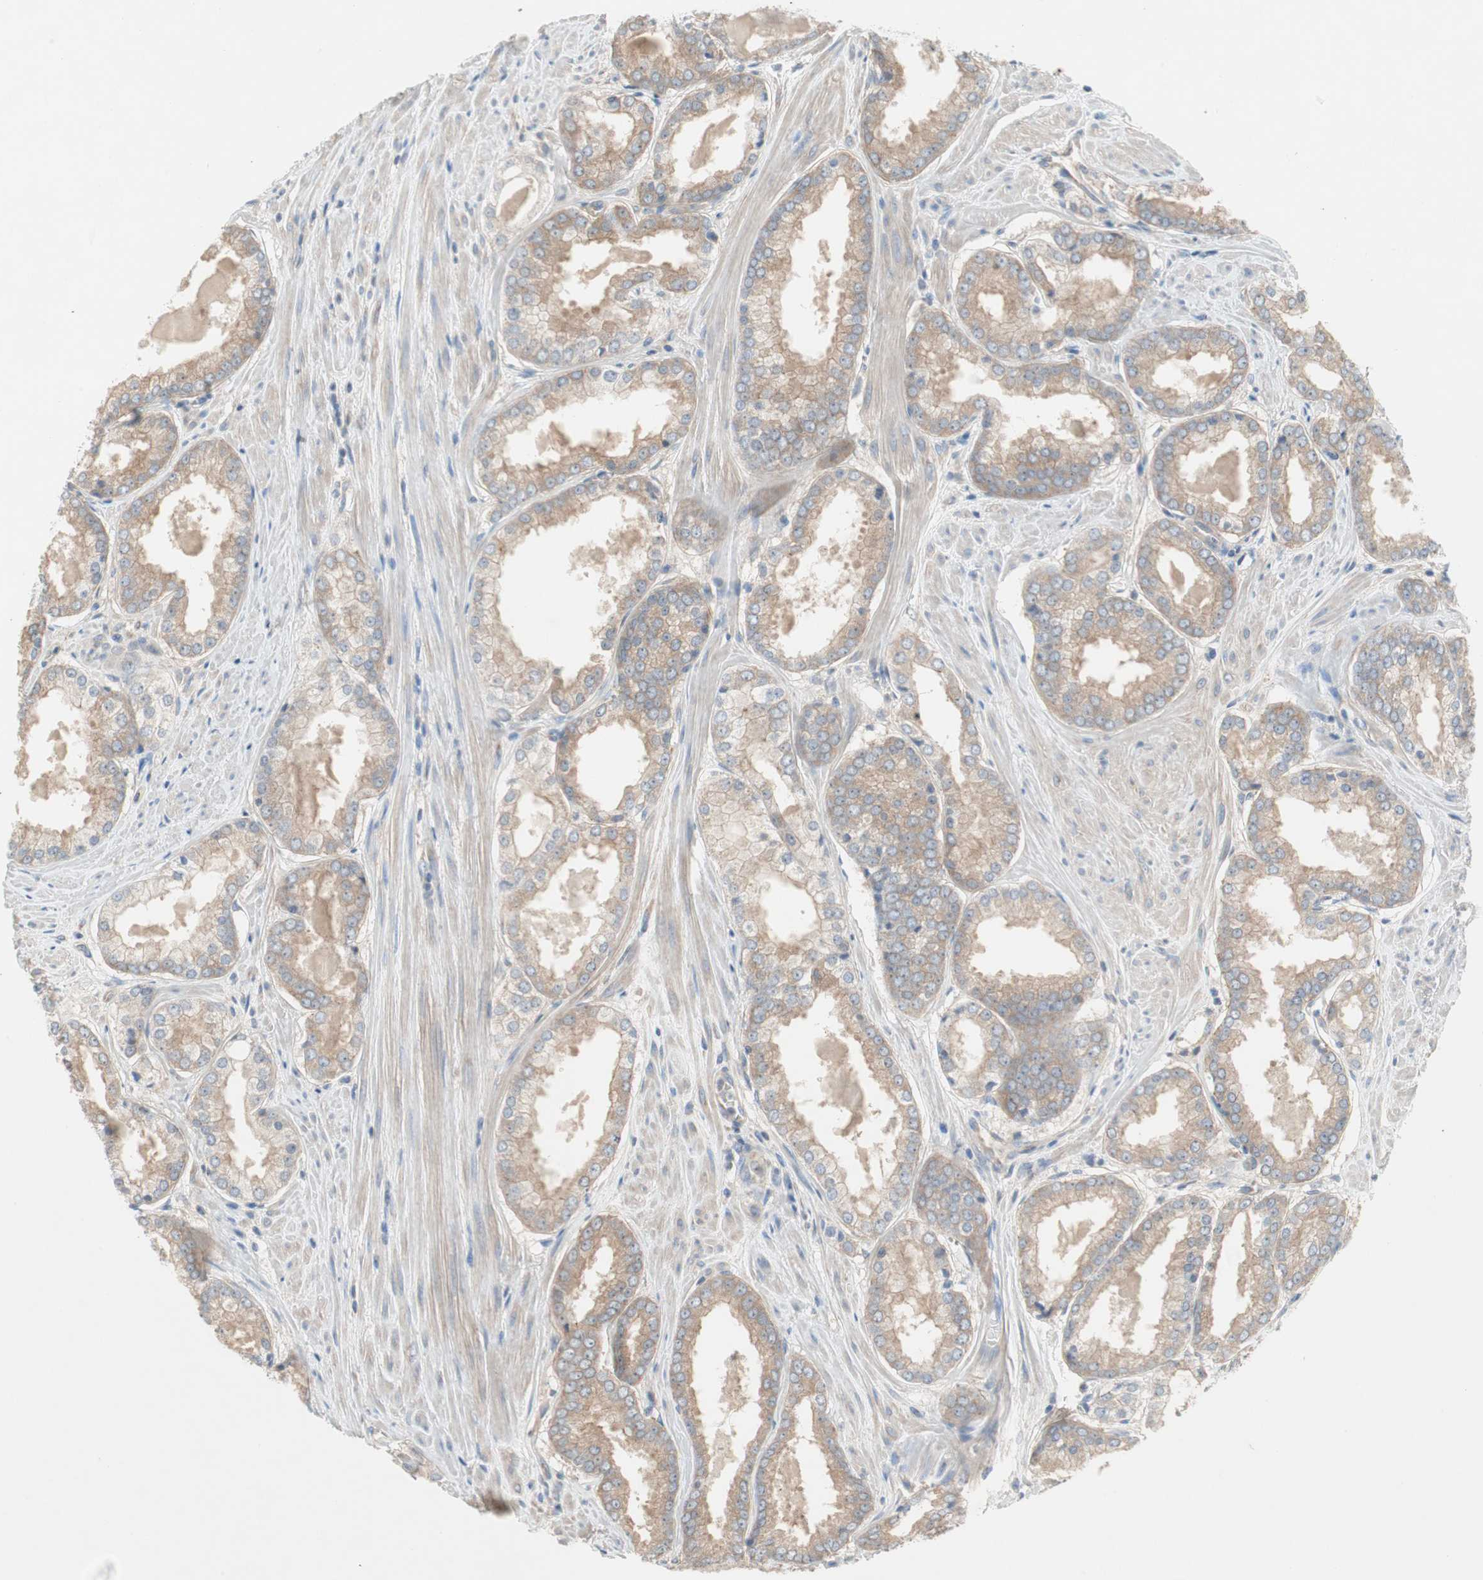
{"staining": {"intensity": "weak", "quantity": "25%-75%", "location": "cytoplasmic/membranous"}, "tissue": "prostate cancer", "cell_type": "Tumor cells", "image_type": "cancer", "snomed": [{"axis": "morphology", "description": "Adenocarcinoma, Low grade"}, {"axis": "topography", "description": "Prostate"}], "caption": "Prostate adenocarcinoma (low-grade) stained for a protein exhibits weak cytoplasmic/membranous positivity in tumor cells.", "gene": "GLUL", "patient": {"sex": "male", "age": 64}}